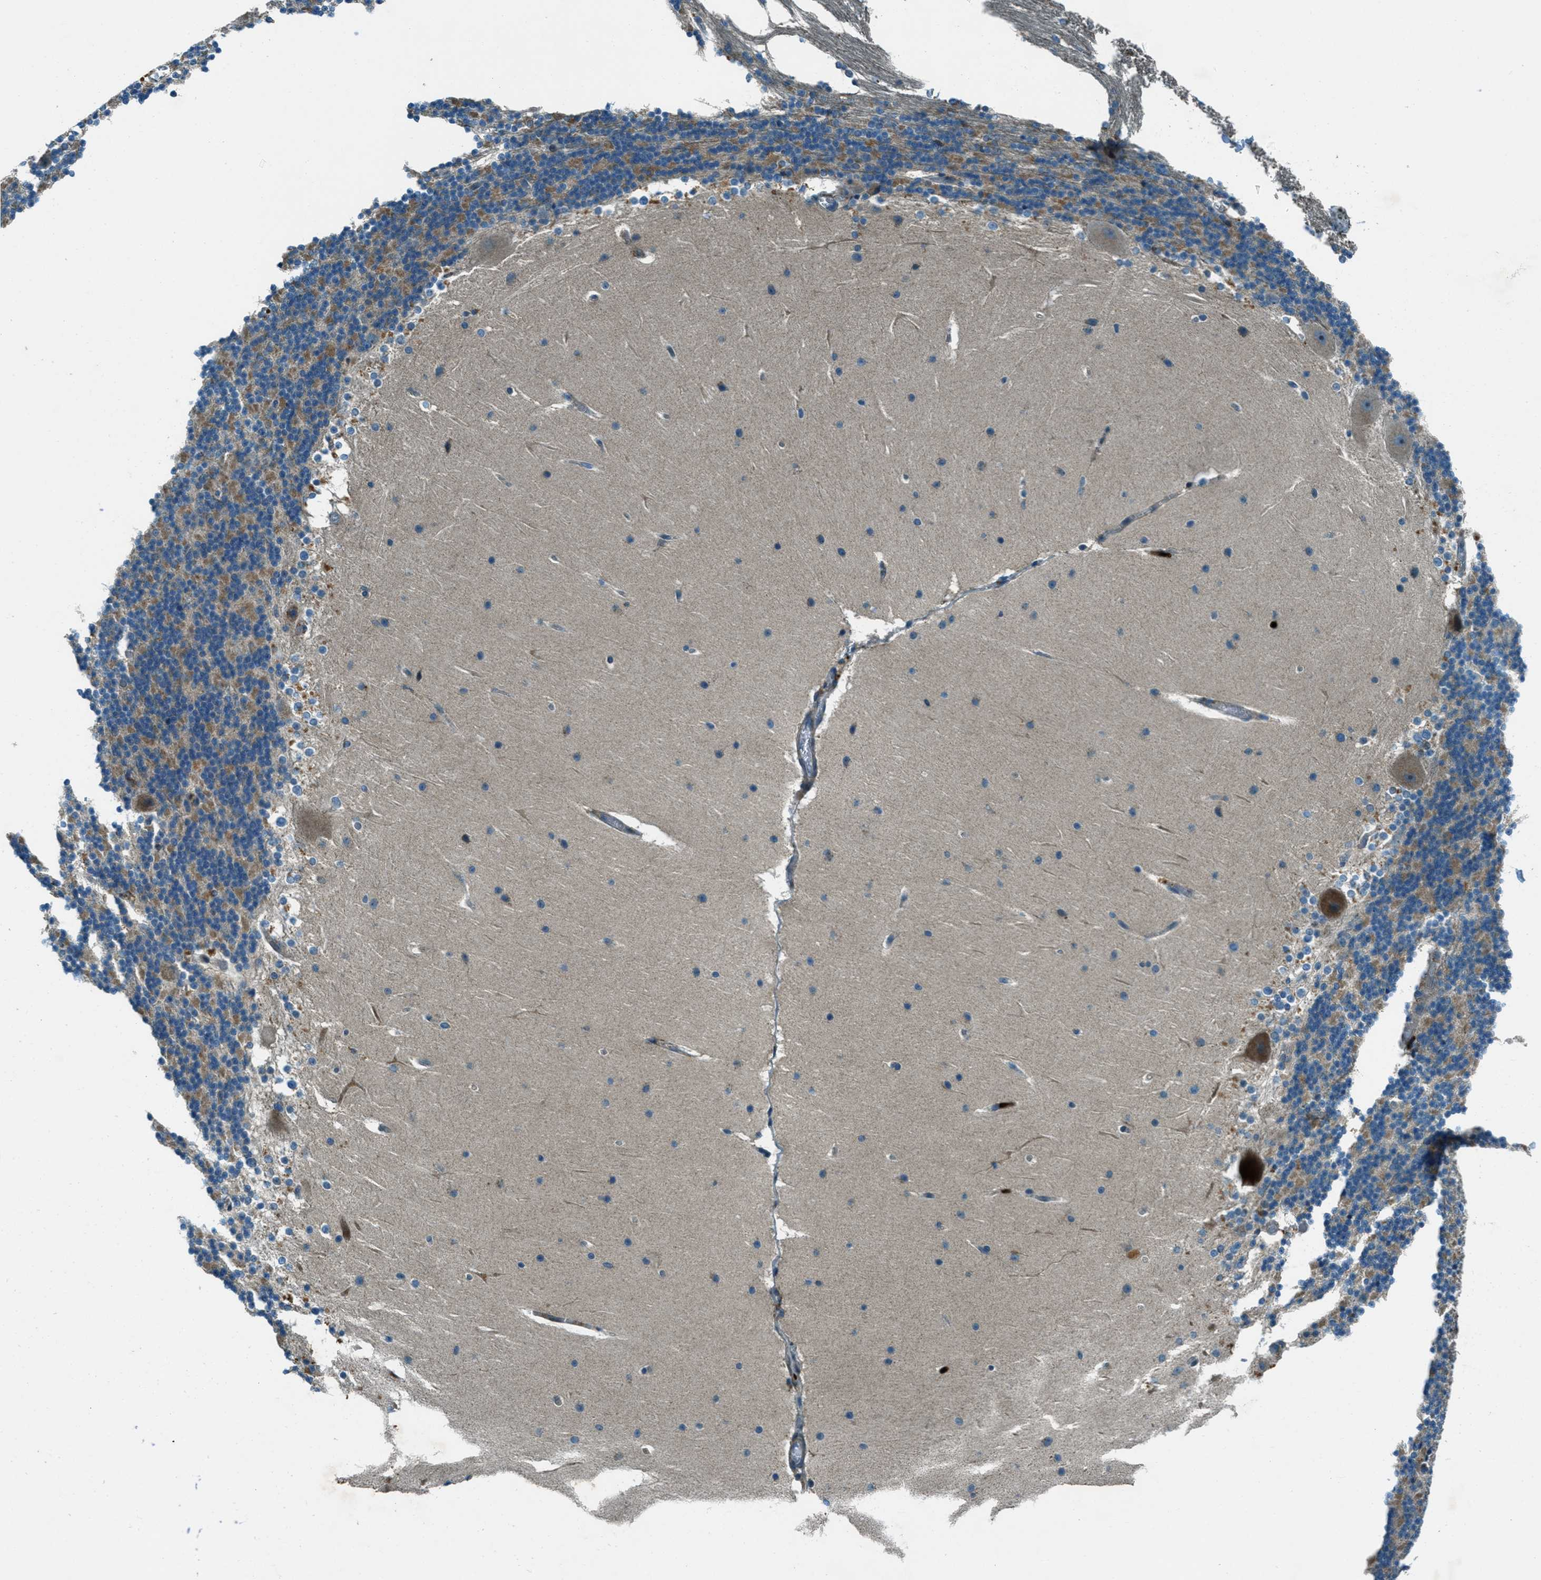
{"staining": {"intensity": "moderate", "quantity": "25%-75%", "location": "cytoplasmic/membranous"}, "tissue": "cerebellum", "cell_type": "Cells in granular layer", "image_type": "normal", "snomed": [{"axis": "morphology", "description": "Normal tissue, NOS"}, {"axis": "topography", "description": "Cerebellum"}], "caption": "Immunohistochemistry photomicrograph of unremarkable human cerebellum stained for a protein (brown), which shows medium levels of moderate cytoplasmic/membranous expression in about 25%-75% of cells in granular layer.", "gene": "FAR1", "patient": {"sex": "female", "age": 19}}